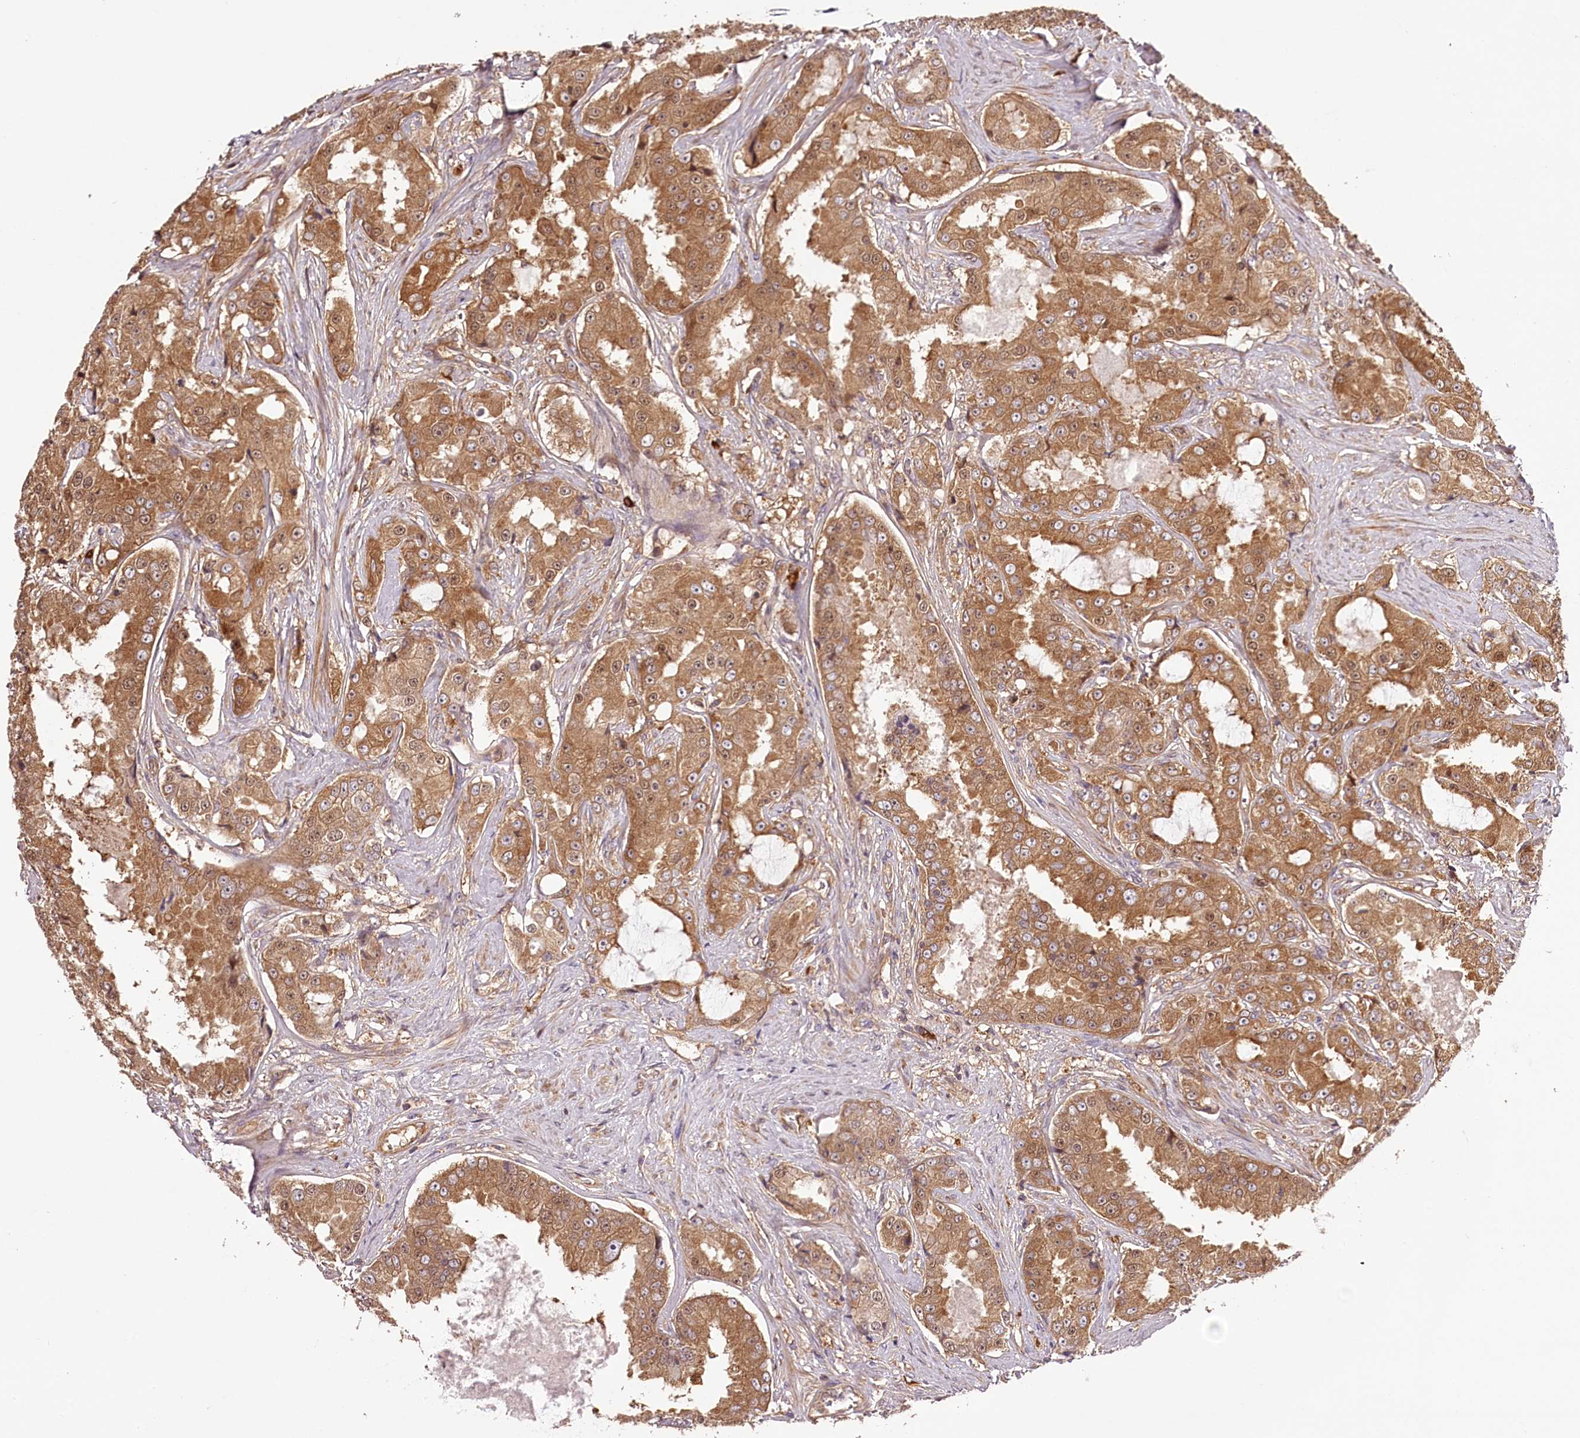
{"staining": {"intensity": "moderate", "quantity": ">75%", "location": "cytoplasmic/membranous"}, "tissue": "prostate cancer", "cell_type": "Tumor cells", "image_type": "cancer", "snomed": [{"axis": "morphology", "description": "Adenocarcinoma, High grade"}, {"axis": "topography", "description": "Prostate"}], "caption": "Prostate cancer stained with DAB (3,3'-diaminobenzidine) IHC shows medium levels of moderate cytoplasmic/membranous staining in about >75% of tumor cells.", "gene": "TARS1", "patient": {"sex": "male", "age": 73}}